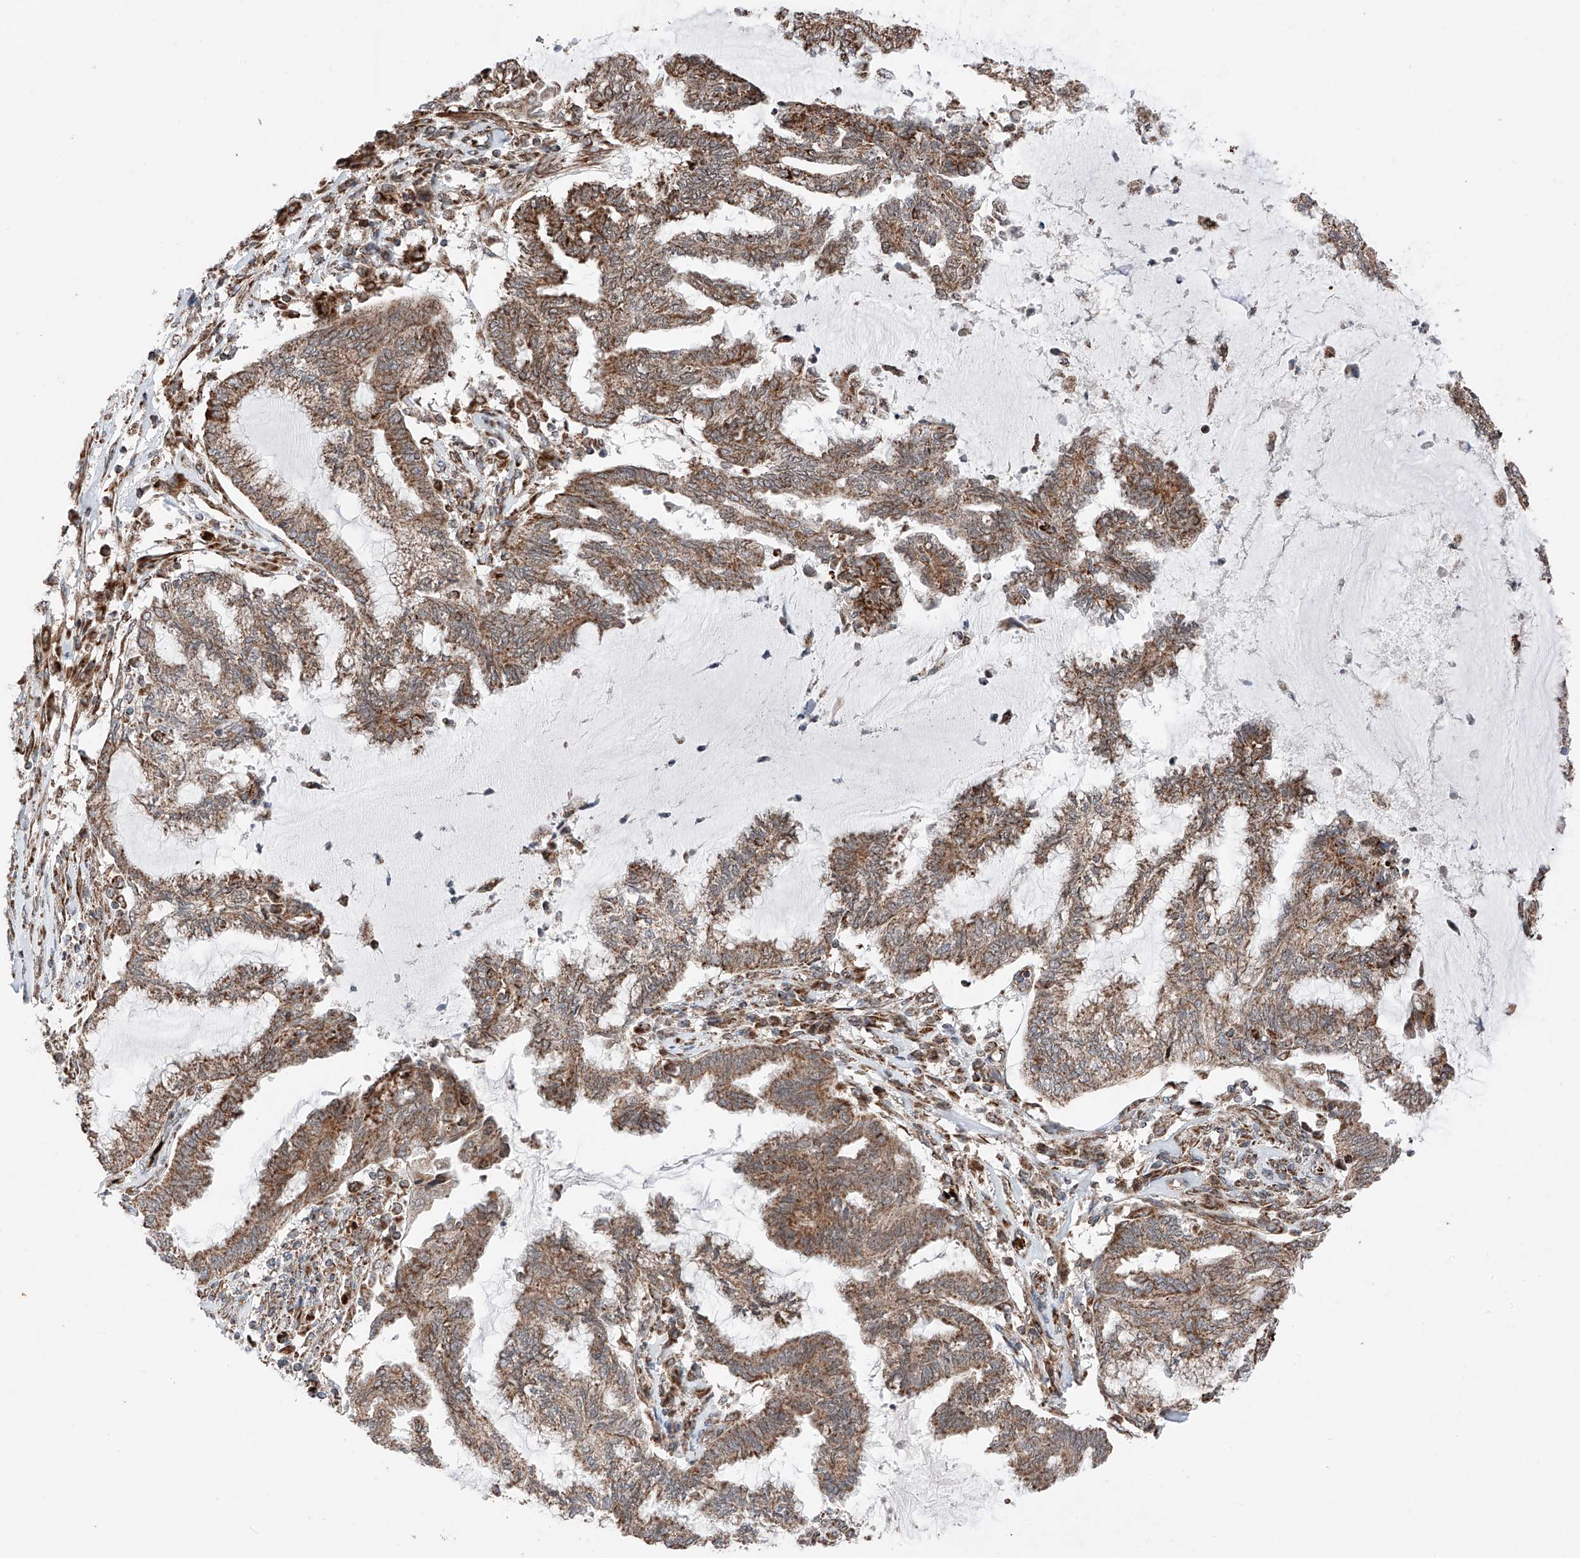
{"staining": {"intensity": "moderate", "quantity": ">75%", "location": "cytoplasmic/membranous"}, "tissue": "endometrial cancer", "cell_type": "Tumor cells", "image_type": "cancer", "snomed": [{"axis": "morphology", "description": "Adenocarcinoma, NOS"}, {"axis": "topography", "description": "Endometrium"}], "caption": "Endometrial cancer (adenocarcinoma) stained for a protein (brown) demonstrates moderate cytoplasmic/membranous positive staining in approximately >75% of tumor cells.", "gene": "ZSCAN29", "patient": {"sex": "female", "age": 86}}